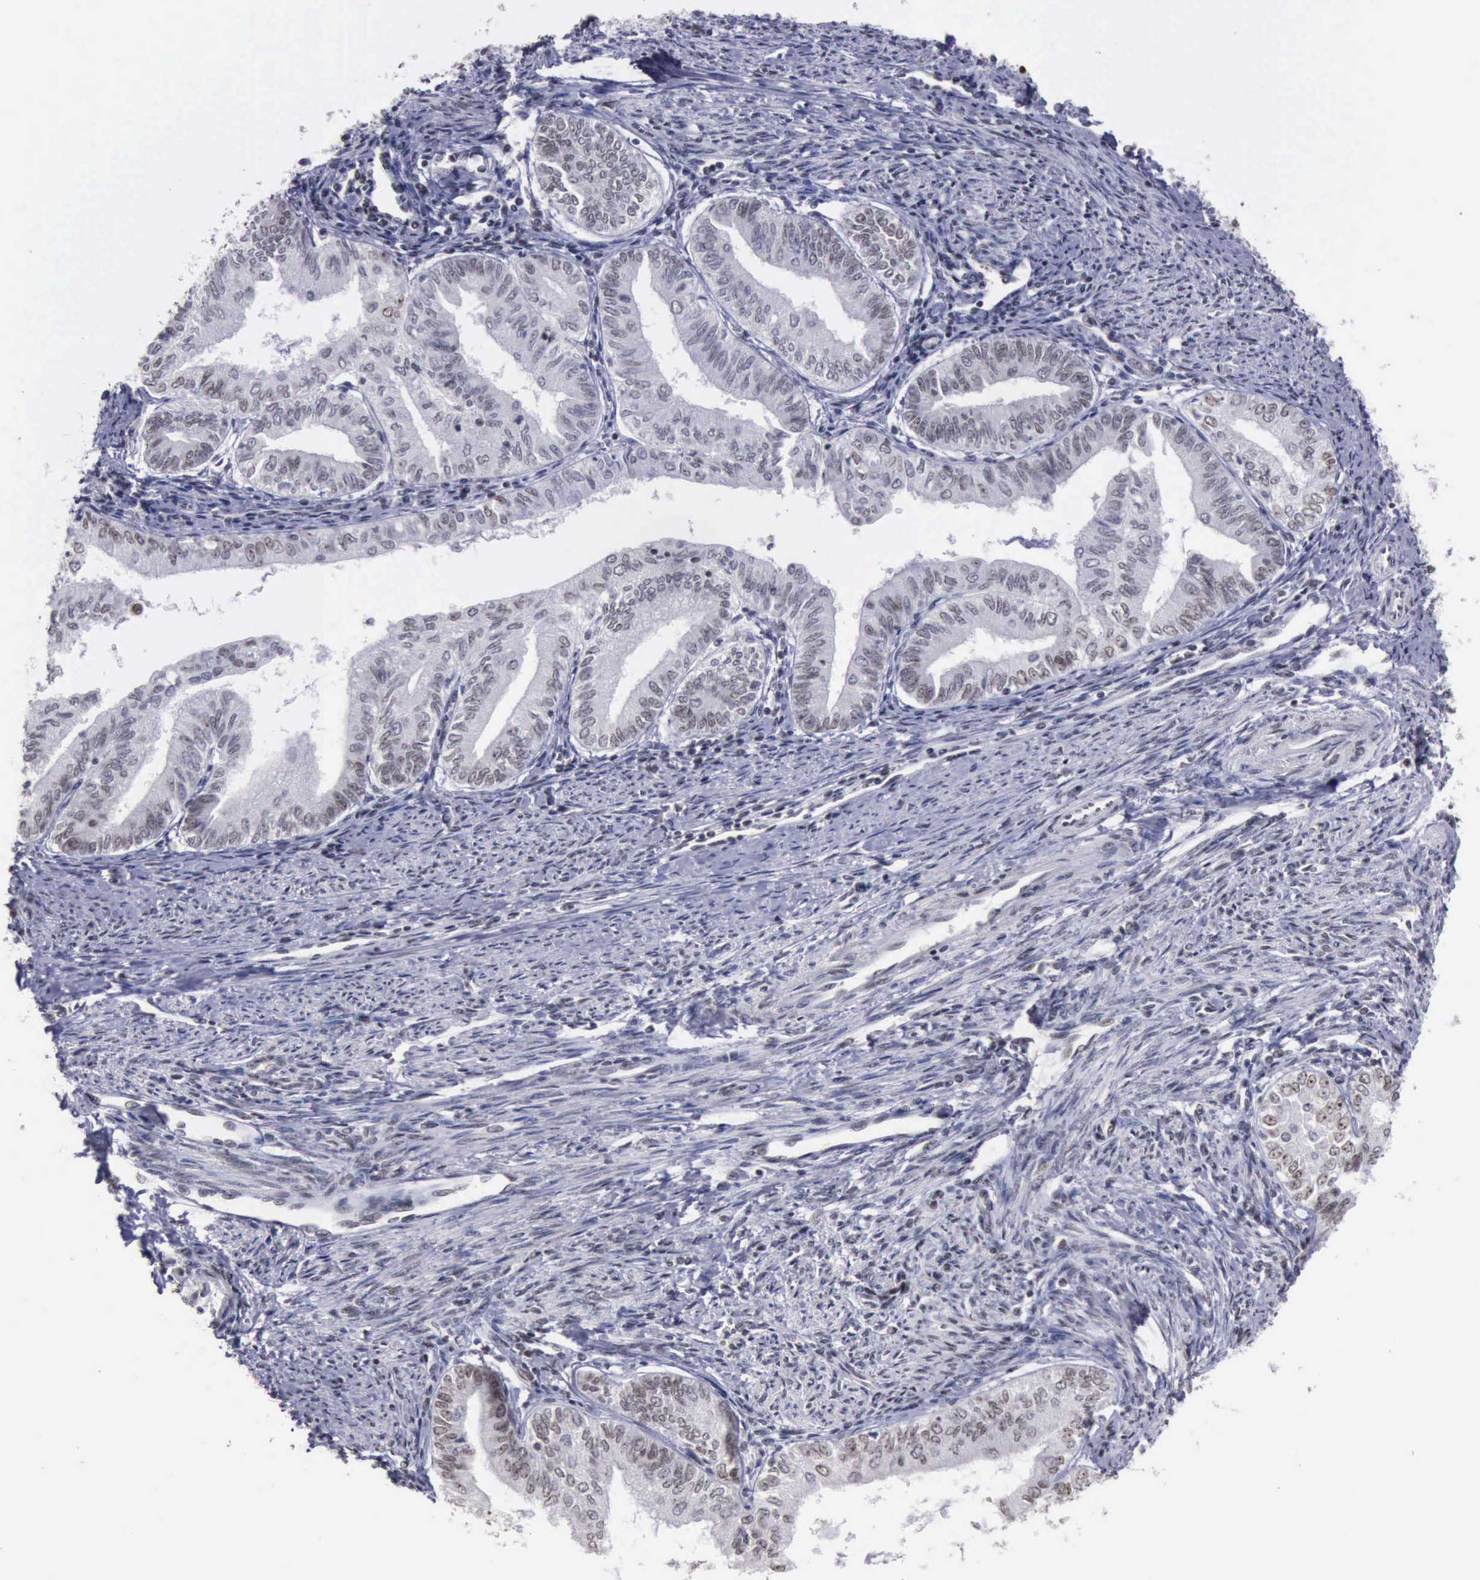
{"staining": {"intensity": "negative", "quantity": "none", "location": "none"}, "tissue": "endometrial cancer", "cell_type": "Tumor cells", "image_type": "cancer", "snomed": [{"axis": "morphology", "description": "Adenocarcinoma, NOS"}, {"axis": "topography", "description": "Endometrium"}], "caption": "Immunohistochemistry (IHC) photomicrograph of neoplastic tissue: endometrial cancer stained with DAB (3,3'-diaminobenzidine) shows no significant protein expression in tumor cells.", "gene": "YY1", "patient": {"sex": "female", "age": 66}}